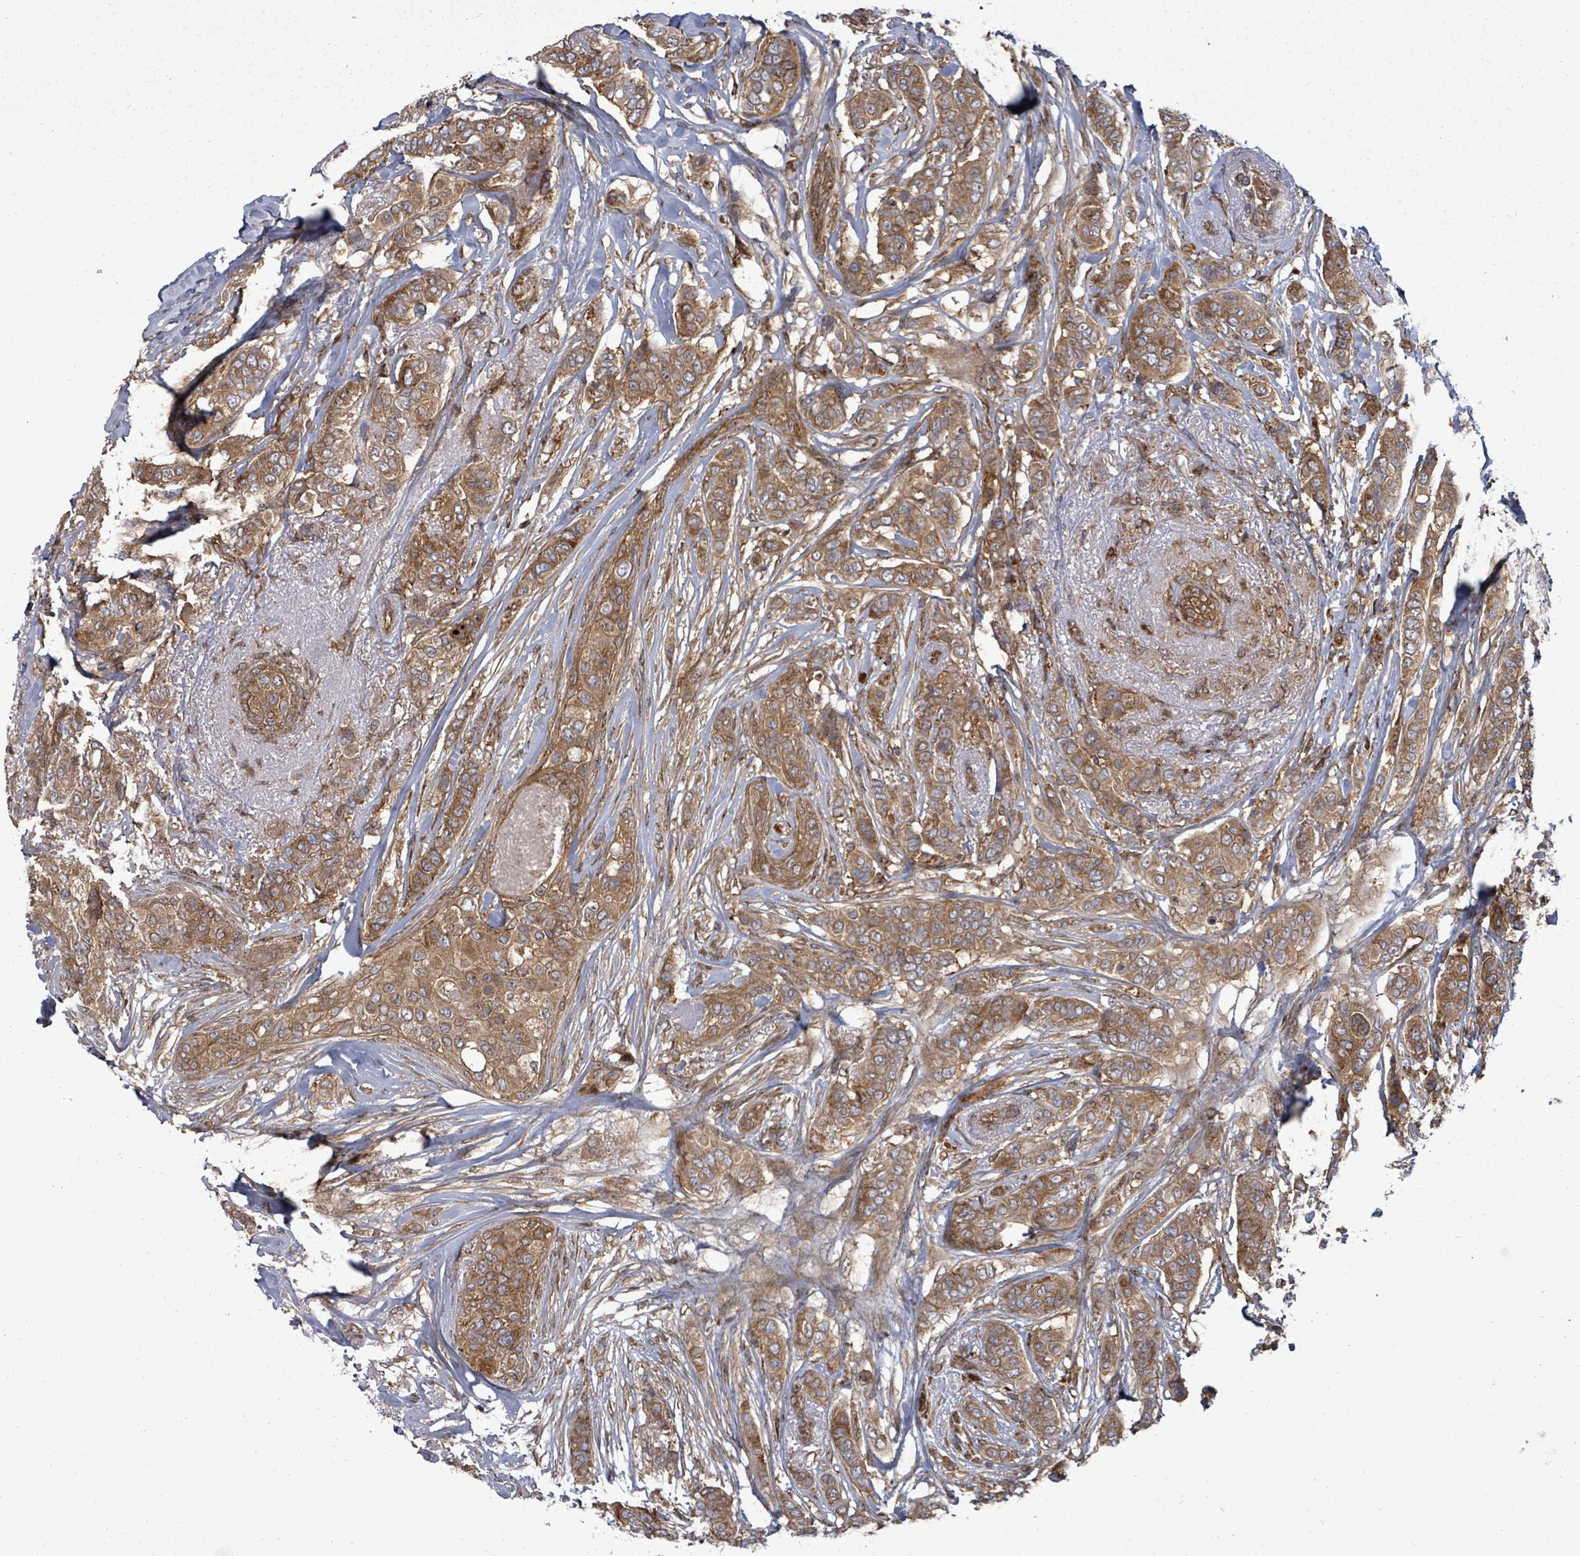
{"staining": {"intensity": "moderate", "quantity": ">75%", "location": "cytoplasmic/membranous"}, "tissue": "breast cancer", "cell_type": "Tumor cells", "image_type": "cancer", "snomed": [{"axis": "morphology", "description": "Lobular carcinoma"}, {"axis": "topography", "description": "Breast"}], "caption": "Breast cancer stained for a protein (brown) displays moderate cytoplasmic/membranous positive positivity in approximately >75% of tumor cells.", "gene": "EIF3C", "patient": {"sex": "female", "age": 51}}